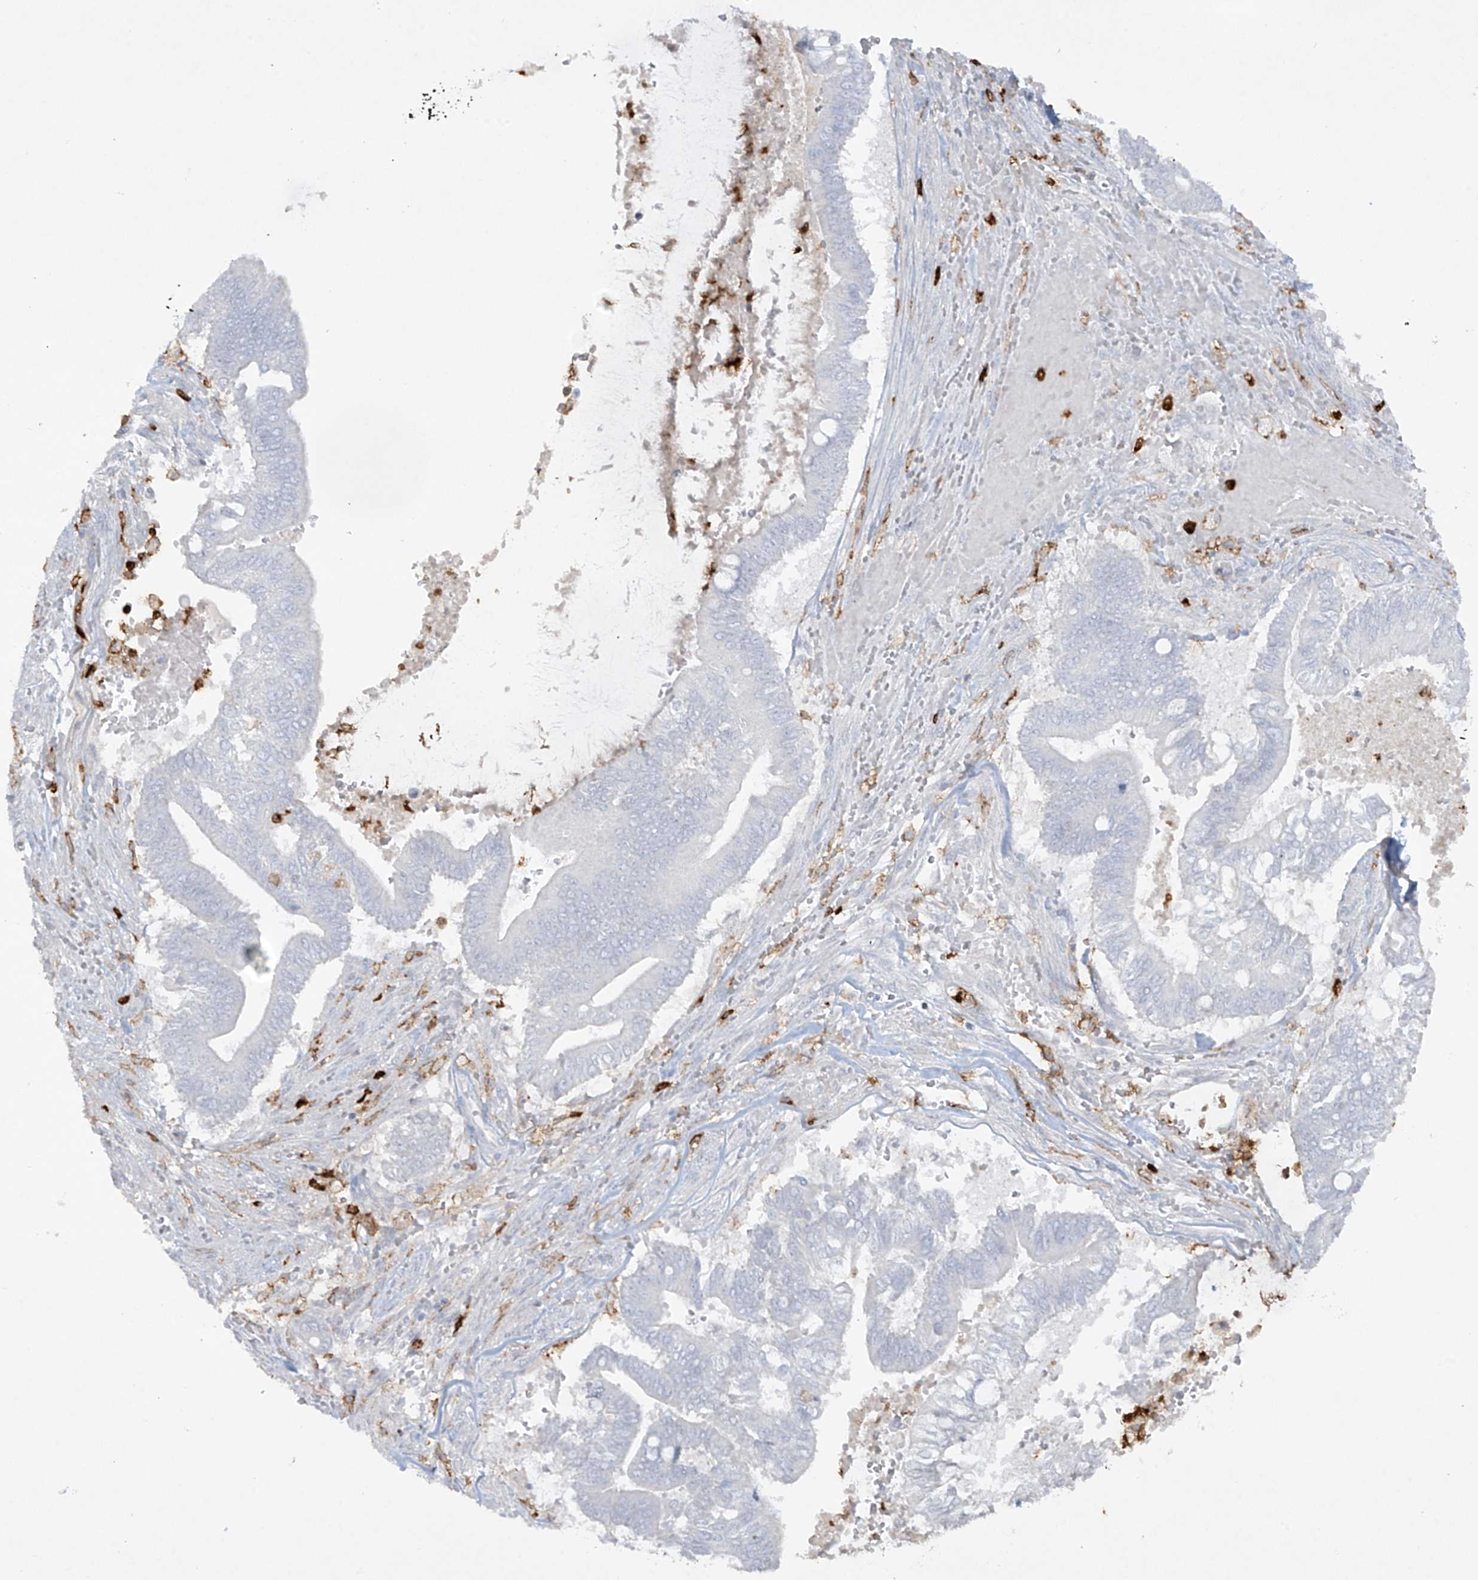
{"staining": {"intensity": "negative", "quantity": "none", "location": "none"}, "tissue": "pancreatic cancer", "cell_type": "Tumor cells", "image_type": "cancer", "snomed": [{"axis": "morphology", "description": "Adenocarcinoma, NOS"}, {"axis": "topography", "description": "Pancreas"}], "caption": "Immunohistochemistry (IHC) photomicrograph of neoplastic tissue: pancreatic adenocarcinoma stained with DAB (3,3'-diaminobenzidine) demonstrates no significant protein expression in tumor cells. (Immunohistochemistry, brightfield microscopy, high magnification).", "gene": "FCGR3A", "patient": {"sex": "male", "age": 68}}